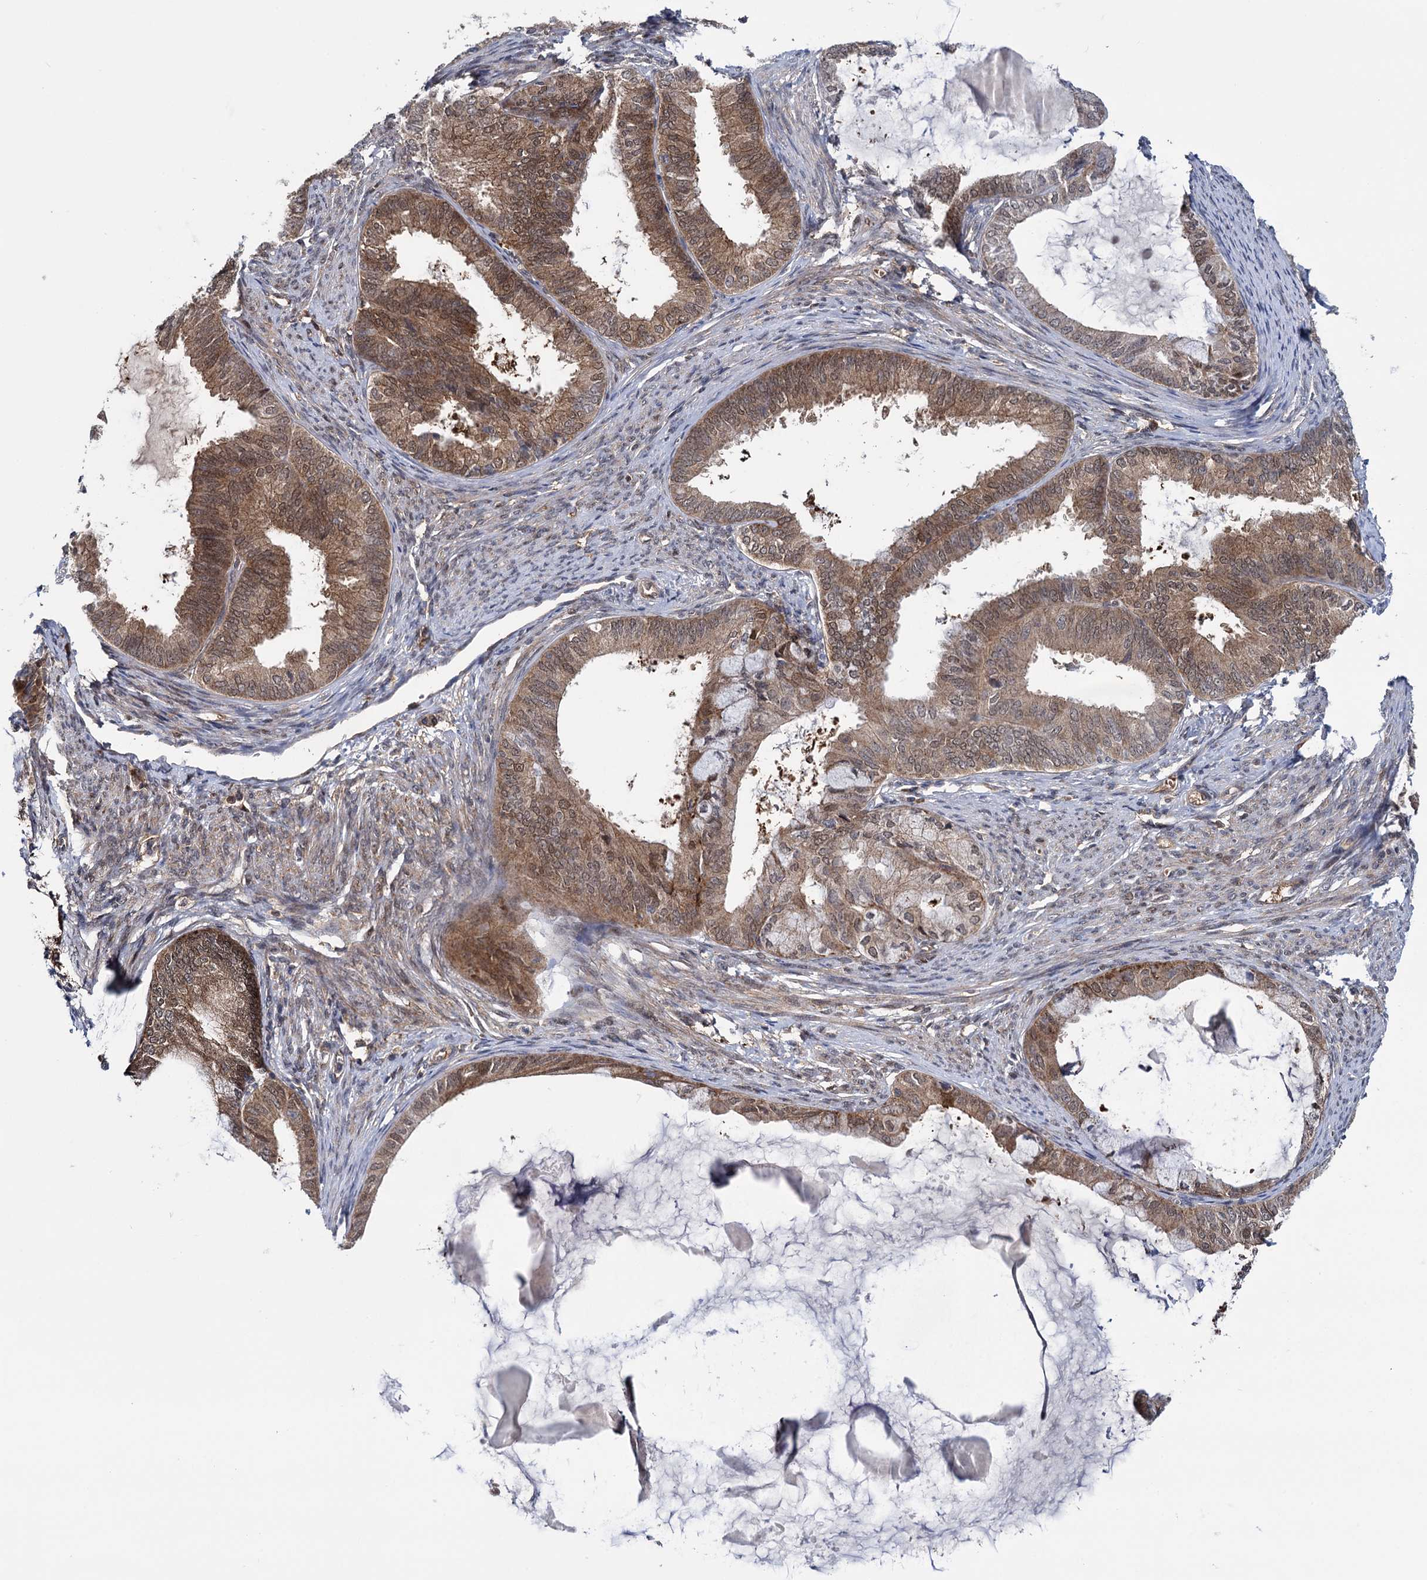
{"staining": {"intensity": "moderate", "quantity": ">75%", "location": "cytoplasmic/membranous,nuclear"}, "tissue": "endometrial cancer", "cell_type": "Tumor cells", "image_type": "cancer", "snomed": [{"axis": "morphology", "description": "Adenocarcinoma, NOS"}, {"axis": "topography", "description": "Endometrium"}], "caption": "Immunohistochemical staining of human endometrial cancer shows moderate cytoplasmic/membranous and nuclear protein staining in approximately >75% of tumor cells.", "gene": "GLO1", "patient": {"sex": "female", "age": 86}}